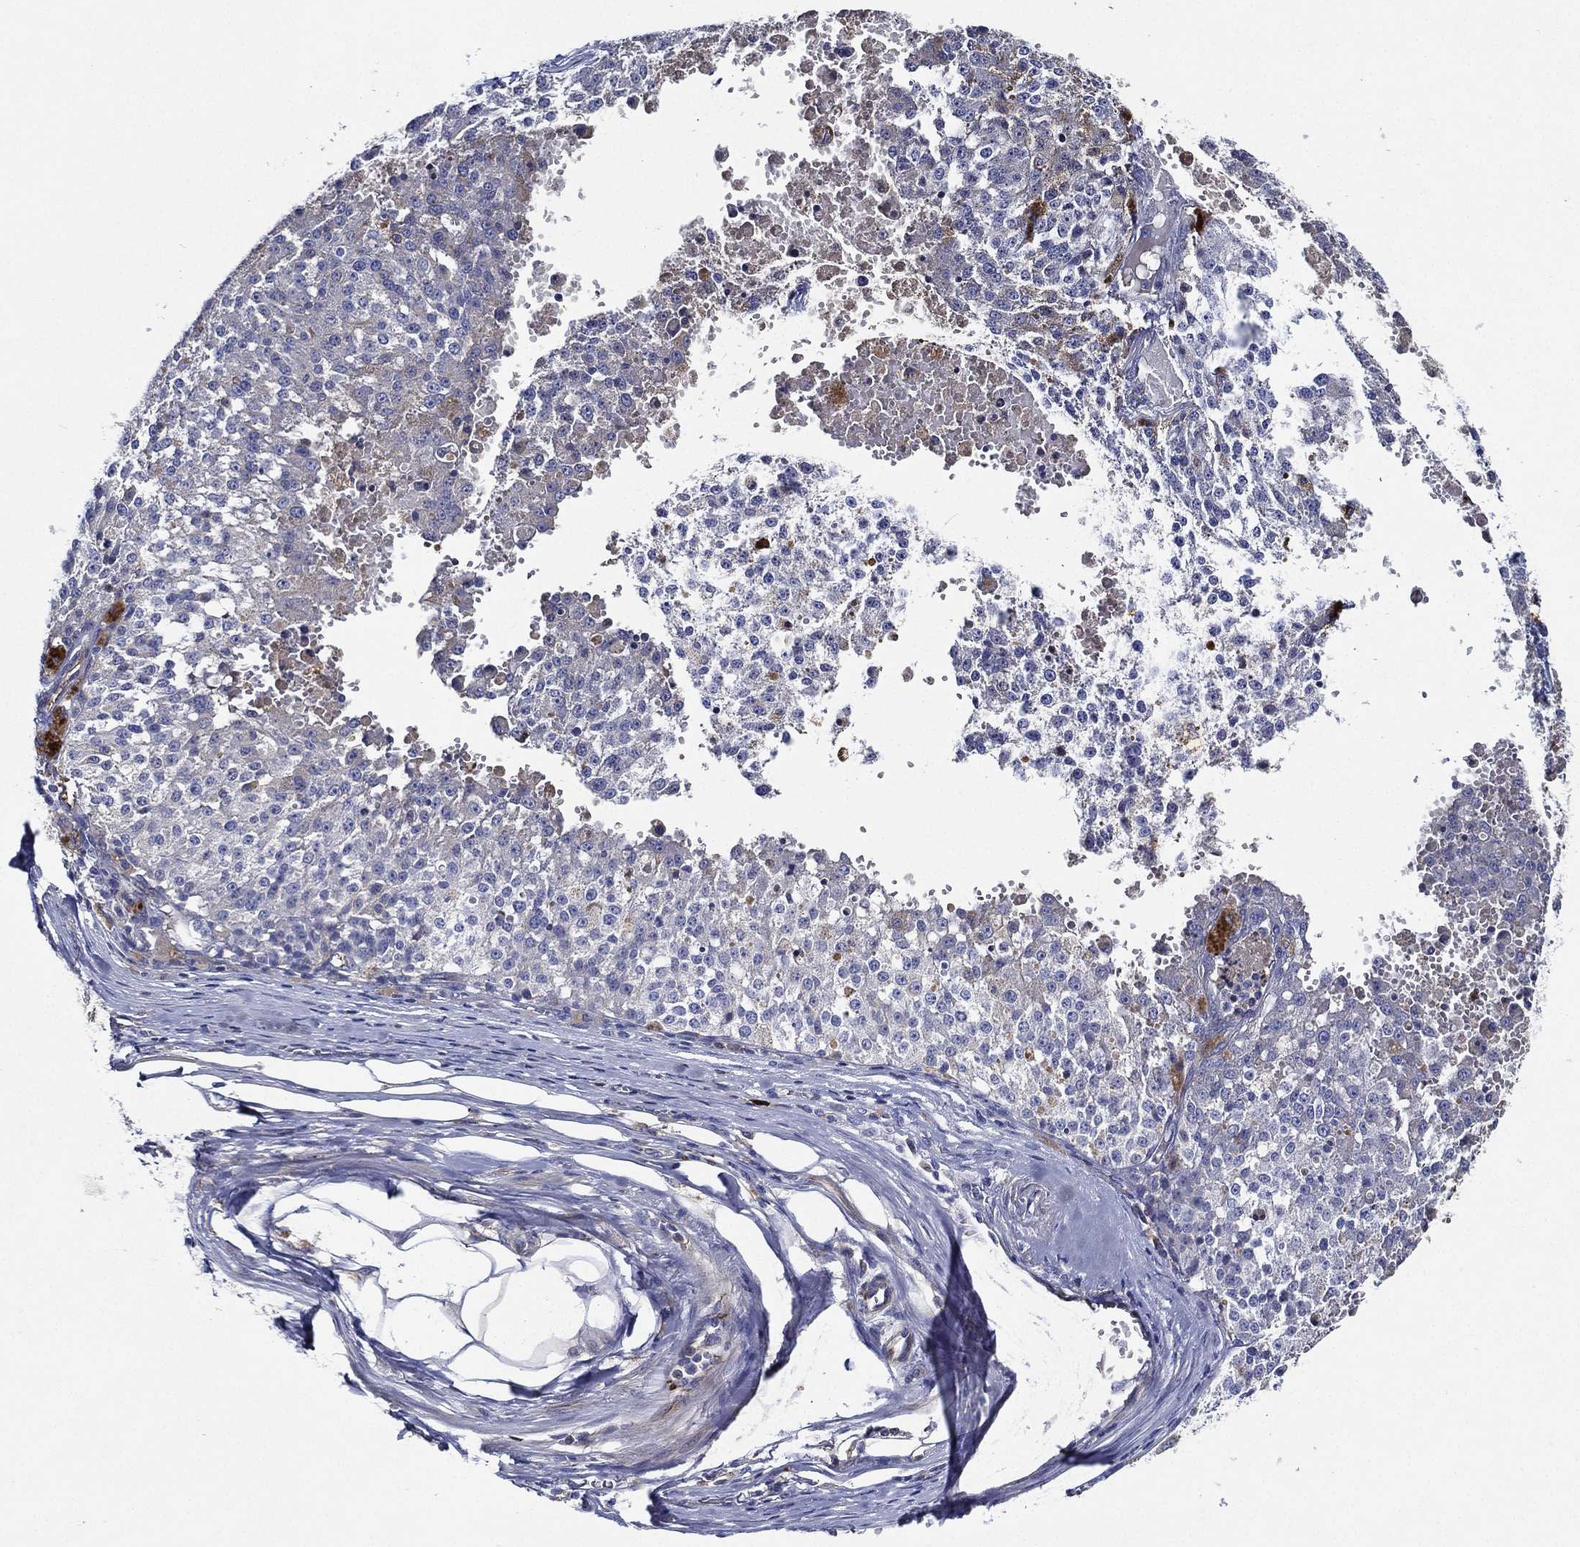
{"staining": {"intensity": "negative", "quantity": "none", "location": "none"}, "tissue": "melanoma", "cell_type": "Tumor cells", "image_type": "cancer", "snomed": [{"axis": "morphology", "description": "Malignant melanoma, Metastatic site"}, {"axis": "topography", "description": "Lymph node"}], "caption": "A high-resolution micrograph shows immunohistochemistry (IHC) staining of melanoma, which exhibits no significant expression in tumor cells.", "gene": "TMPRSS11D", "patient": {"sex": "female", "age": 64}}